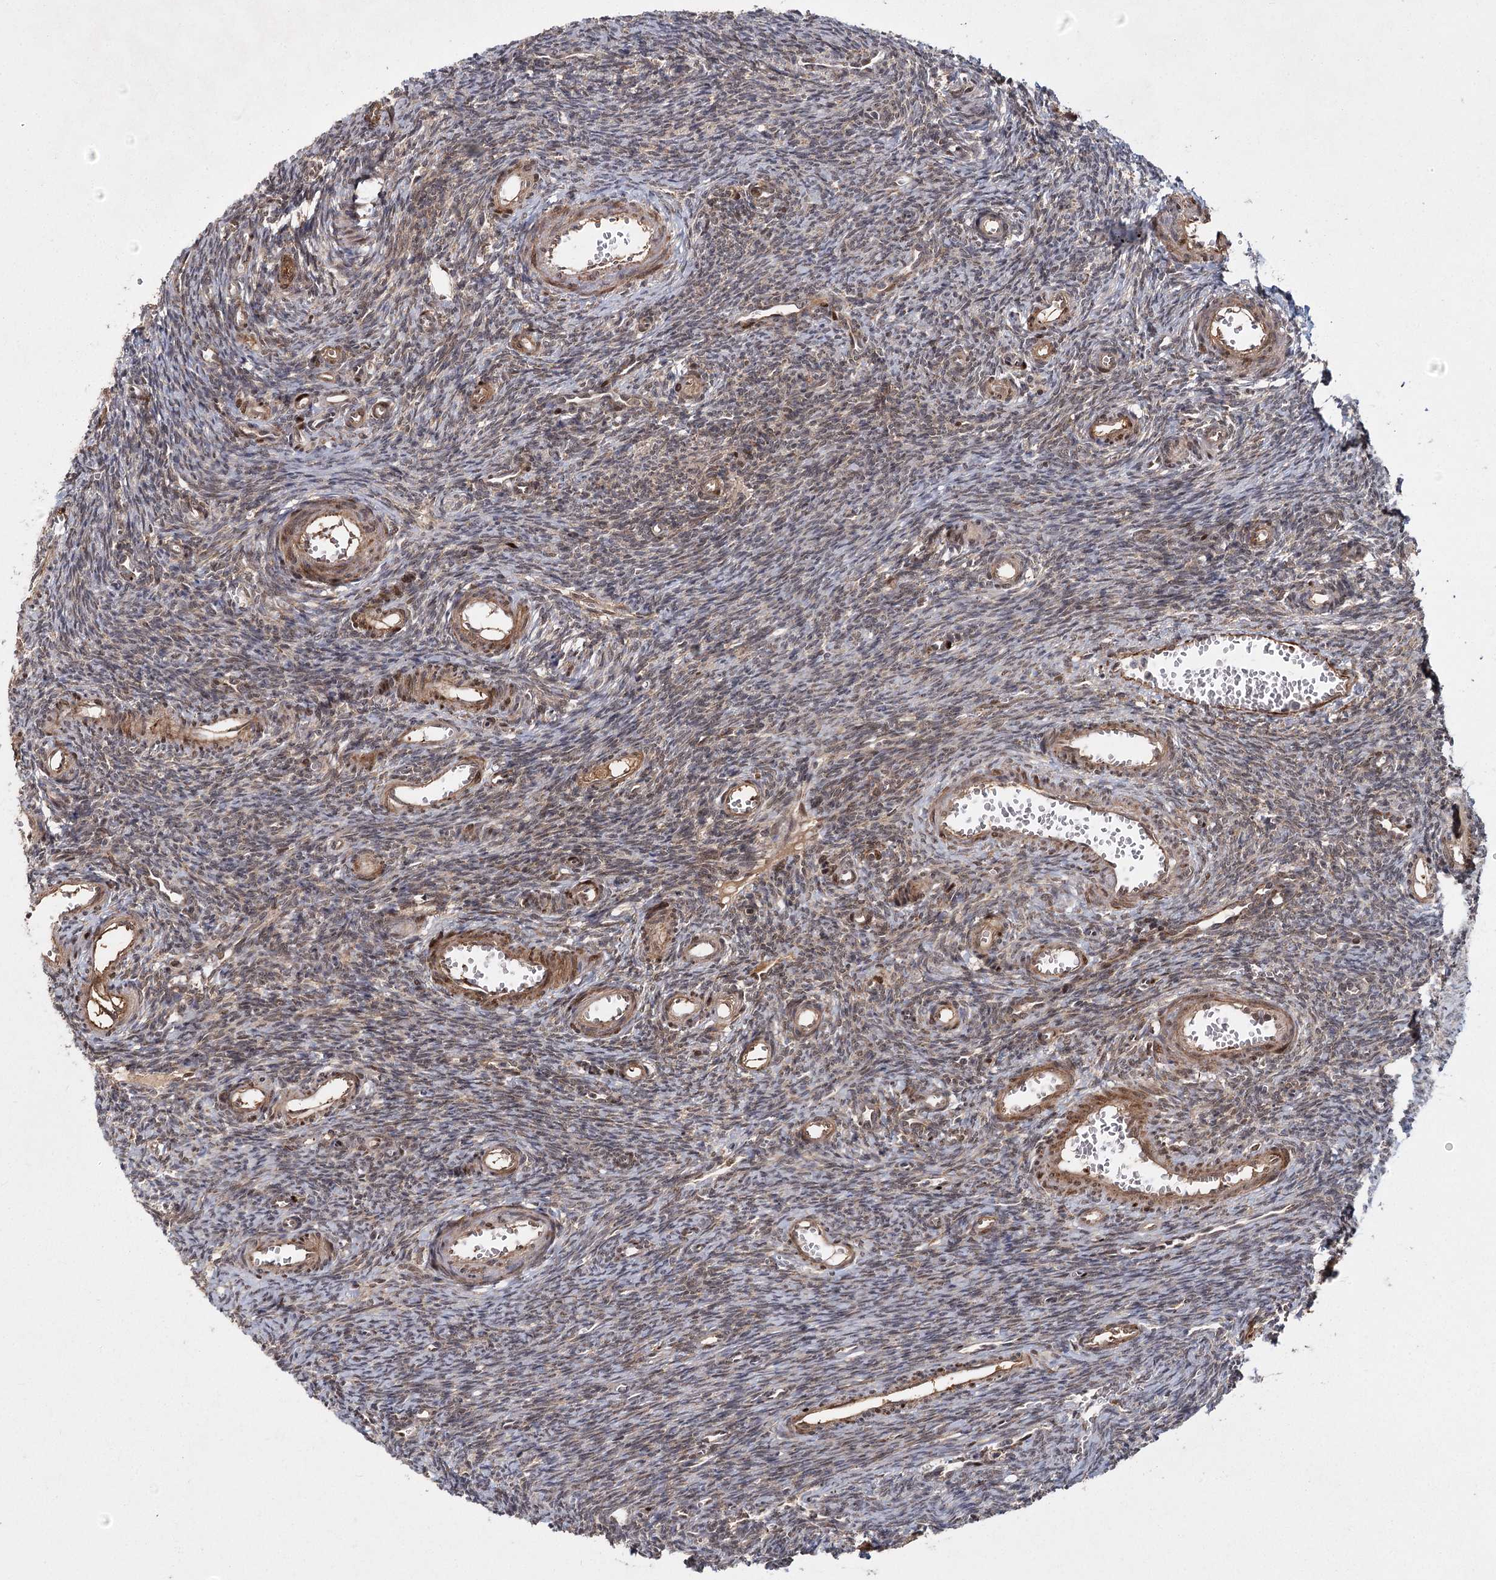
{"staining": {"intensity": "weak", "quantity": "25%-75%", "location": "cytoplasmic/membranous,nuclear"}, "tissue": "ovary", "cell_type": "Ovarian stroma cells", "image_type": "normal", "snomed": [{"axis": "morphology", "description": "Normal tissue, NOS"}, {"axis": "topography", "description": "Ovary"}], "caption": "Weak cytoplasmic/membranous,nuclear staining is seen in about 25%-75% of ovarian stroma cells in normal ovary. The protein of interest is stained brown, and the nuclei are stained in blue (DAB (3,3'-diaminobenzidine) IHC with brightfield microscopy, high magnification).", "gene": "ZCCHC24", "patient": {"sex": "female", "age": 39}}